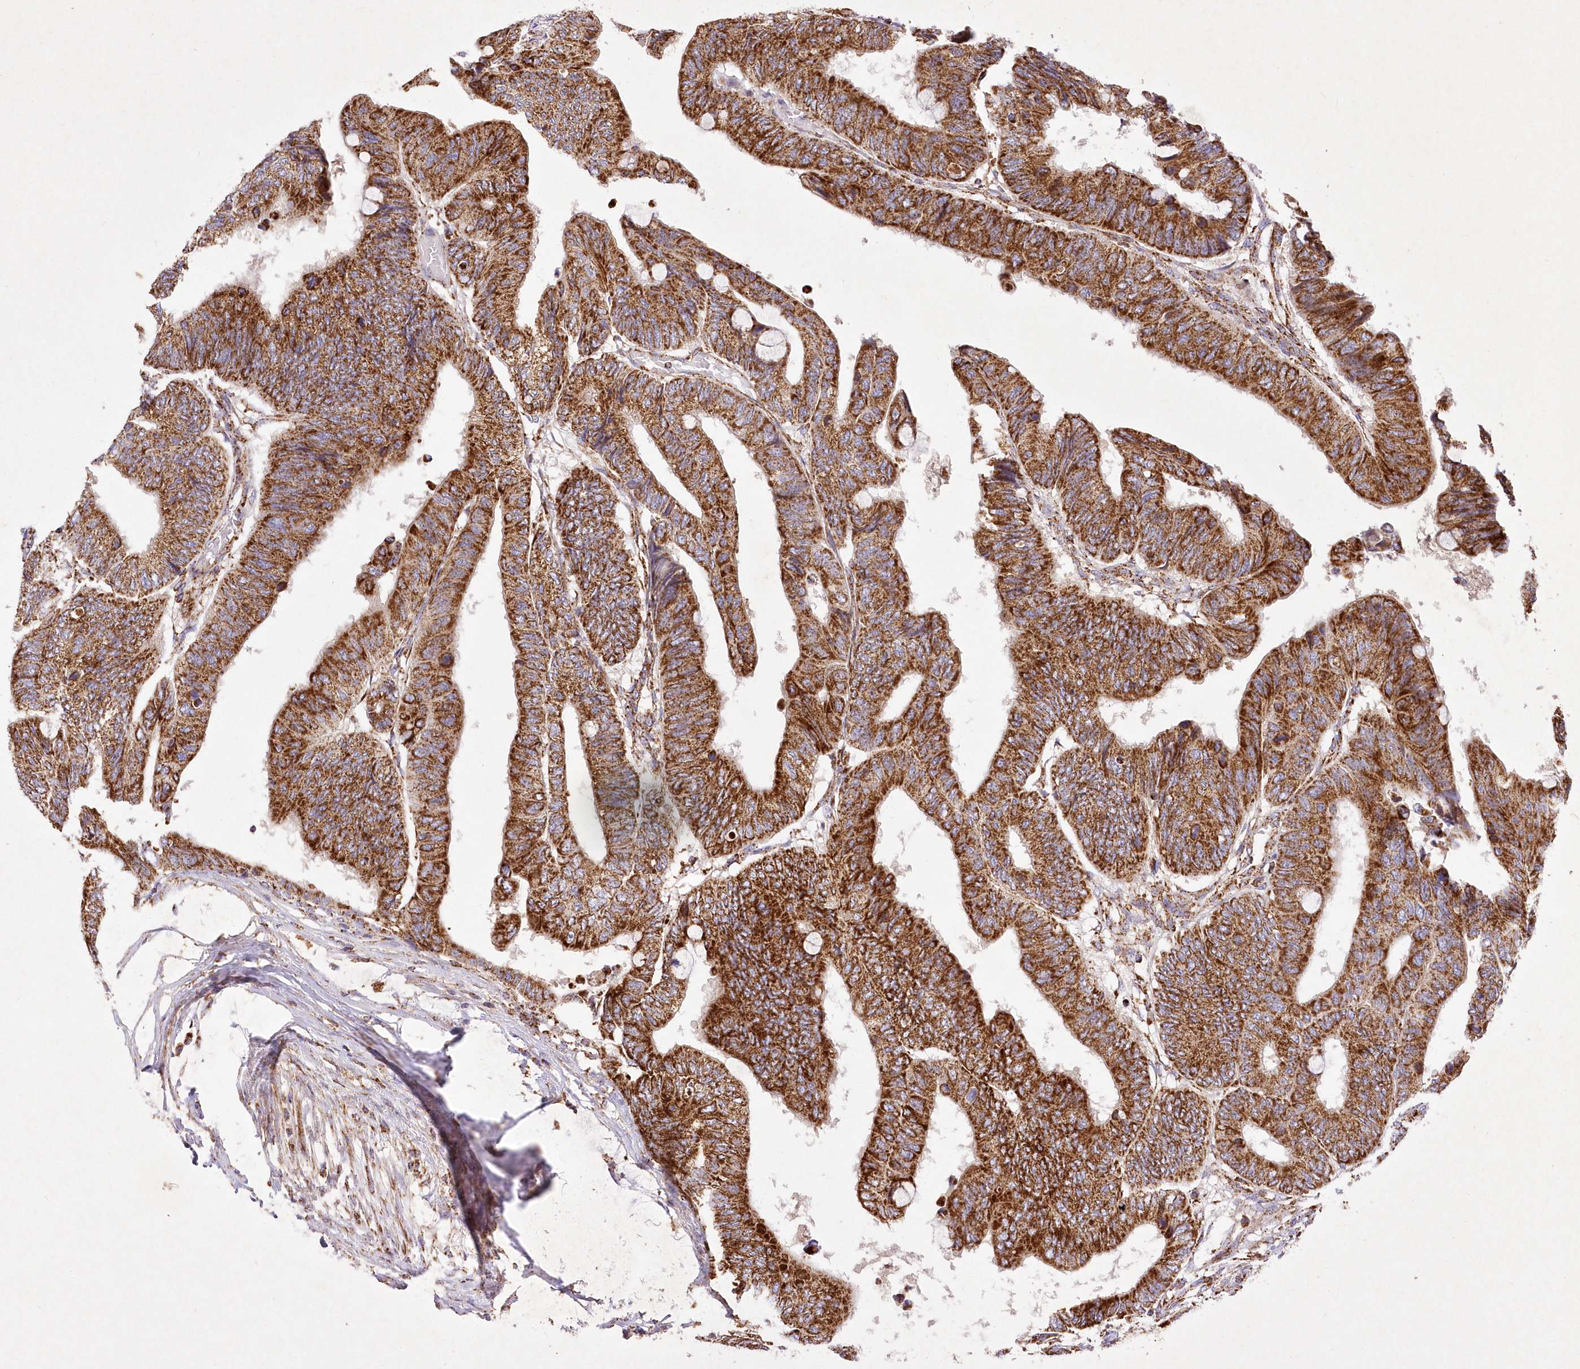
{"staining": {"intensity": "strong", "quantity": ">75%", "location": "cytoplasmic/membranous"}, "tissue": "colorectal cancer", "cell_type": "Tumor cells", "image_type": "cancer", "snomed": [{"axis": "morphology", "description": "Normal tissue, NOS"}, {"axis": "morphology", "description": "Adenocarcinoma, NOS"}, {"axis": "topography", "description": "Rectum"}, {"axis": "topography", "description": "Peripheral nerve tissue"}], "caption": "Protein expression analysis of human colorectal adenocarcinoma reveals strong cytoplasmic/membranous staining in approximately >75% of tumor cells.", "gene": "ASNSD1", "patient": {"sex": "male", "age": 92}}